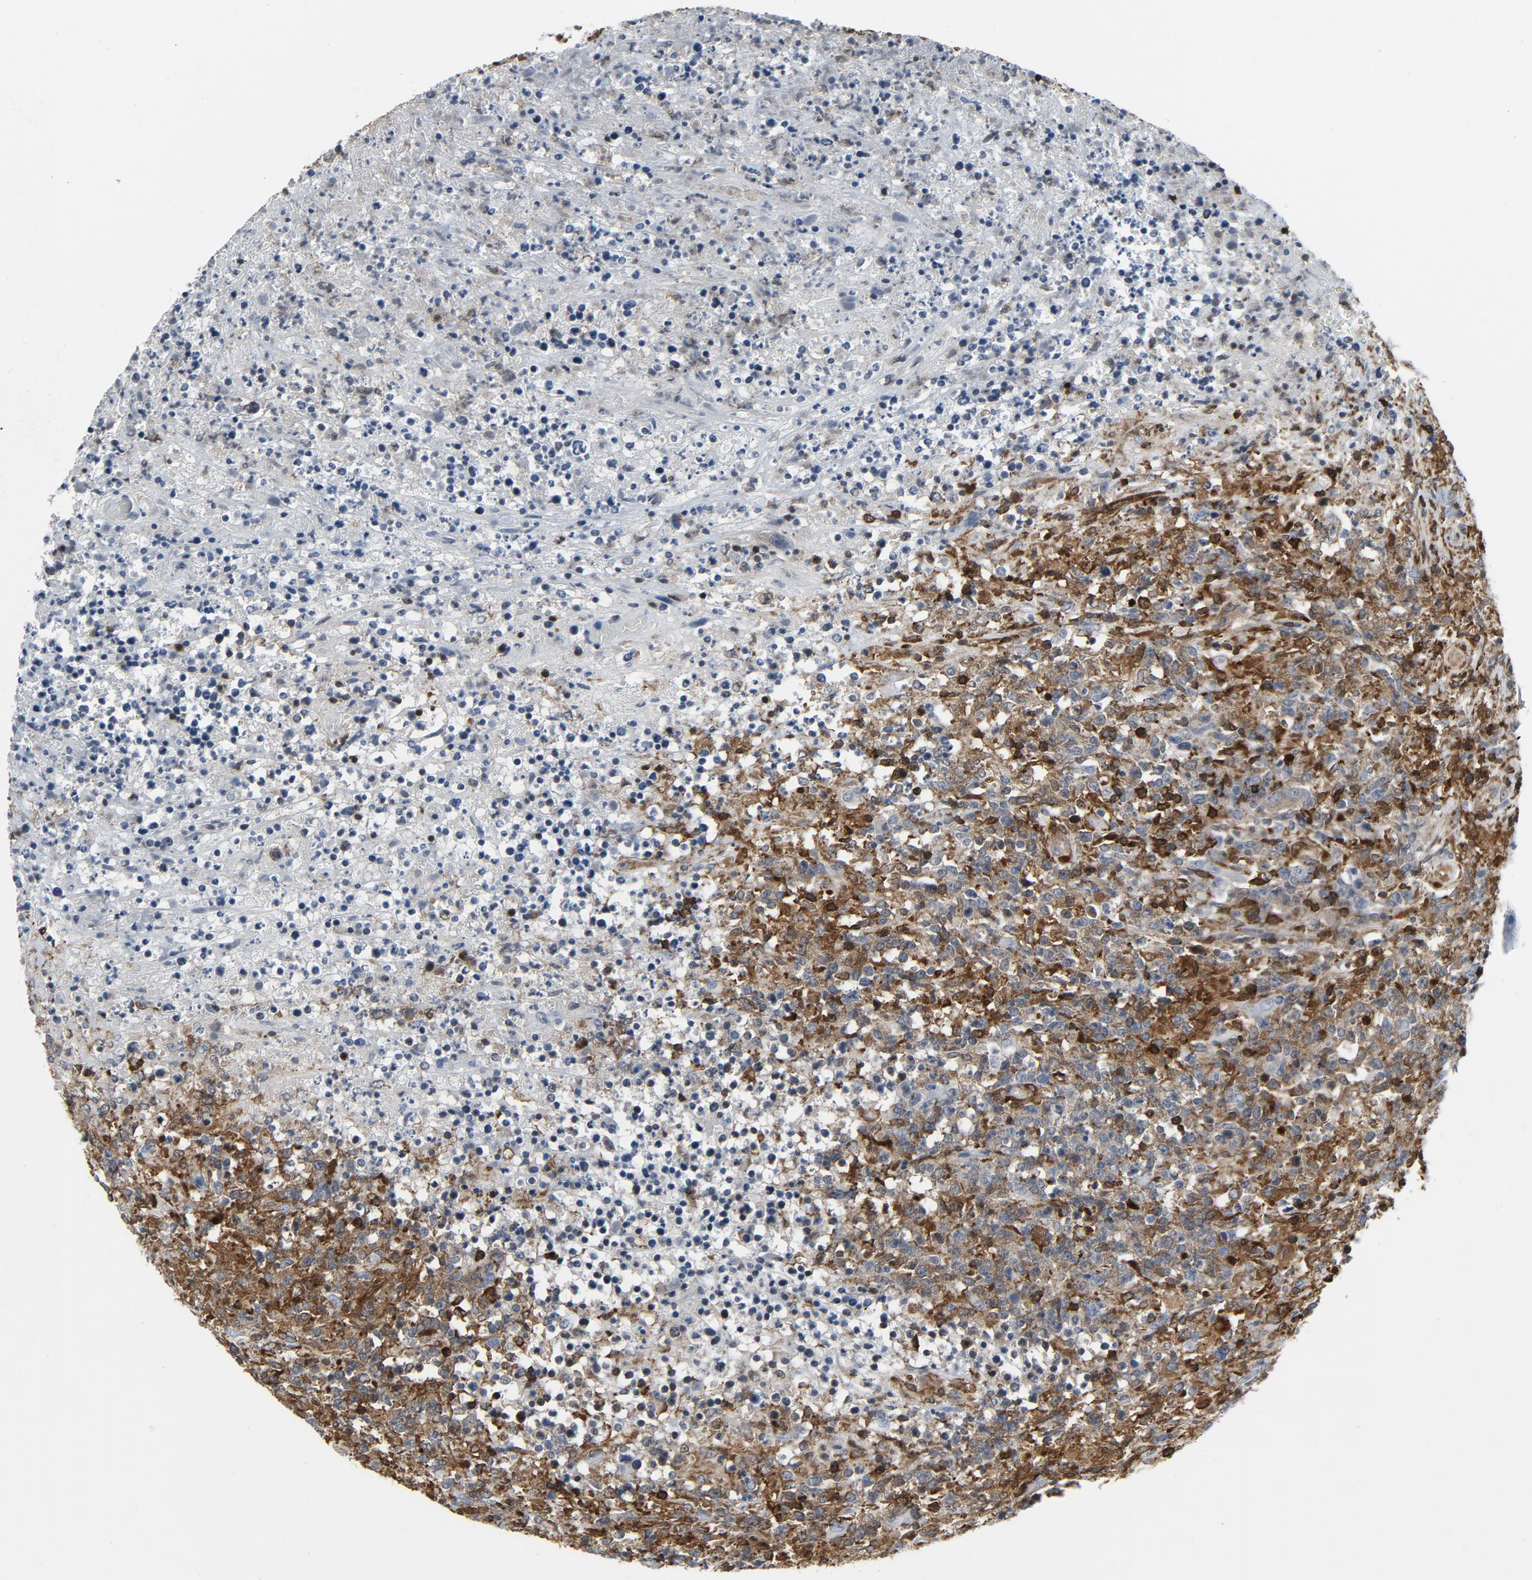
{"staining": {"intensity": "strong", "quantity": "25%-75%", "location": "cytoplasmic/membranous"}, "tissue": "lymphoma", "cell_type": "Tumor cells", "image_type": "cancer", "snomed": [{"axis": "morphology", "description": "Malignant lymphoma, non-Hodgkin's type, High grade"}, {"axis": "topography", "description": "Lymph node"}], "caption": "Protein analysis of lymphoma tissue exhibits strong cytoplasmic/membranous positivity in approximately 25%-75% of tumor cells.", "gene": "LCP2", "patient": {"sex": "female", "age": 84}}